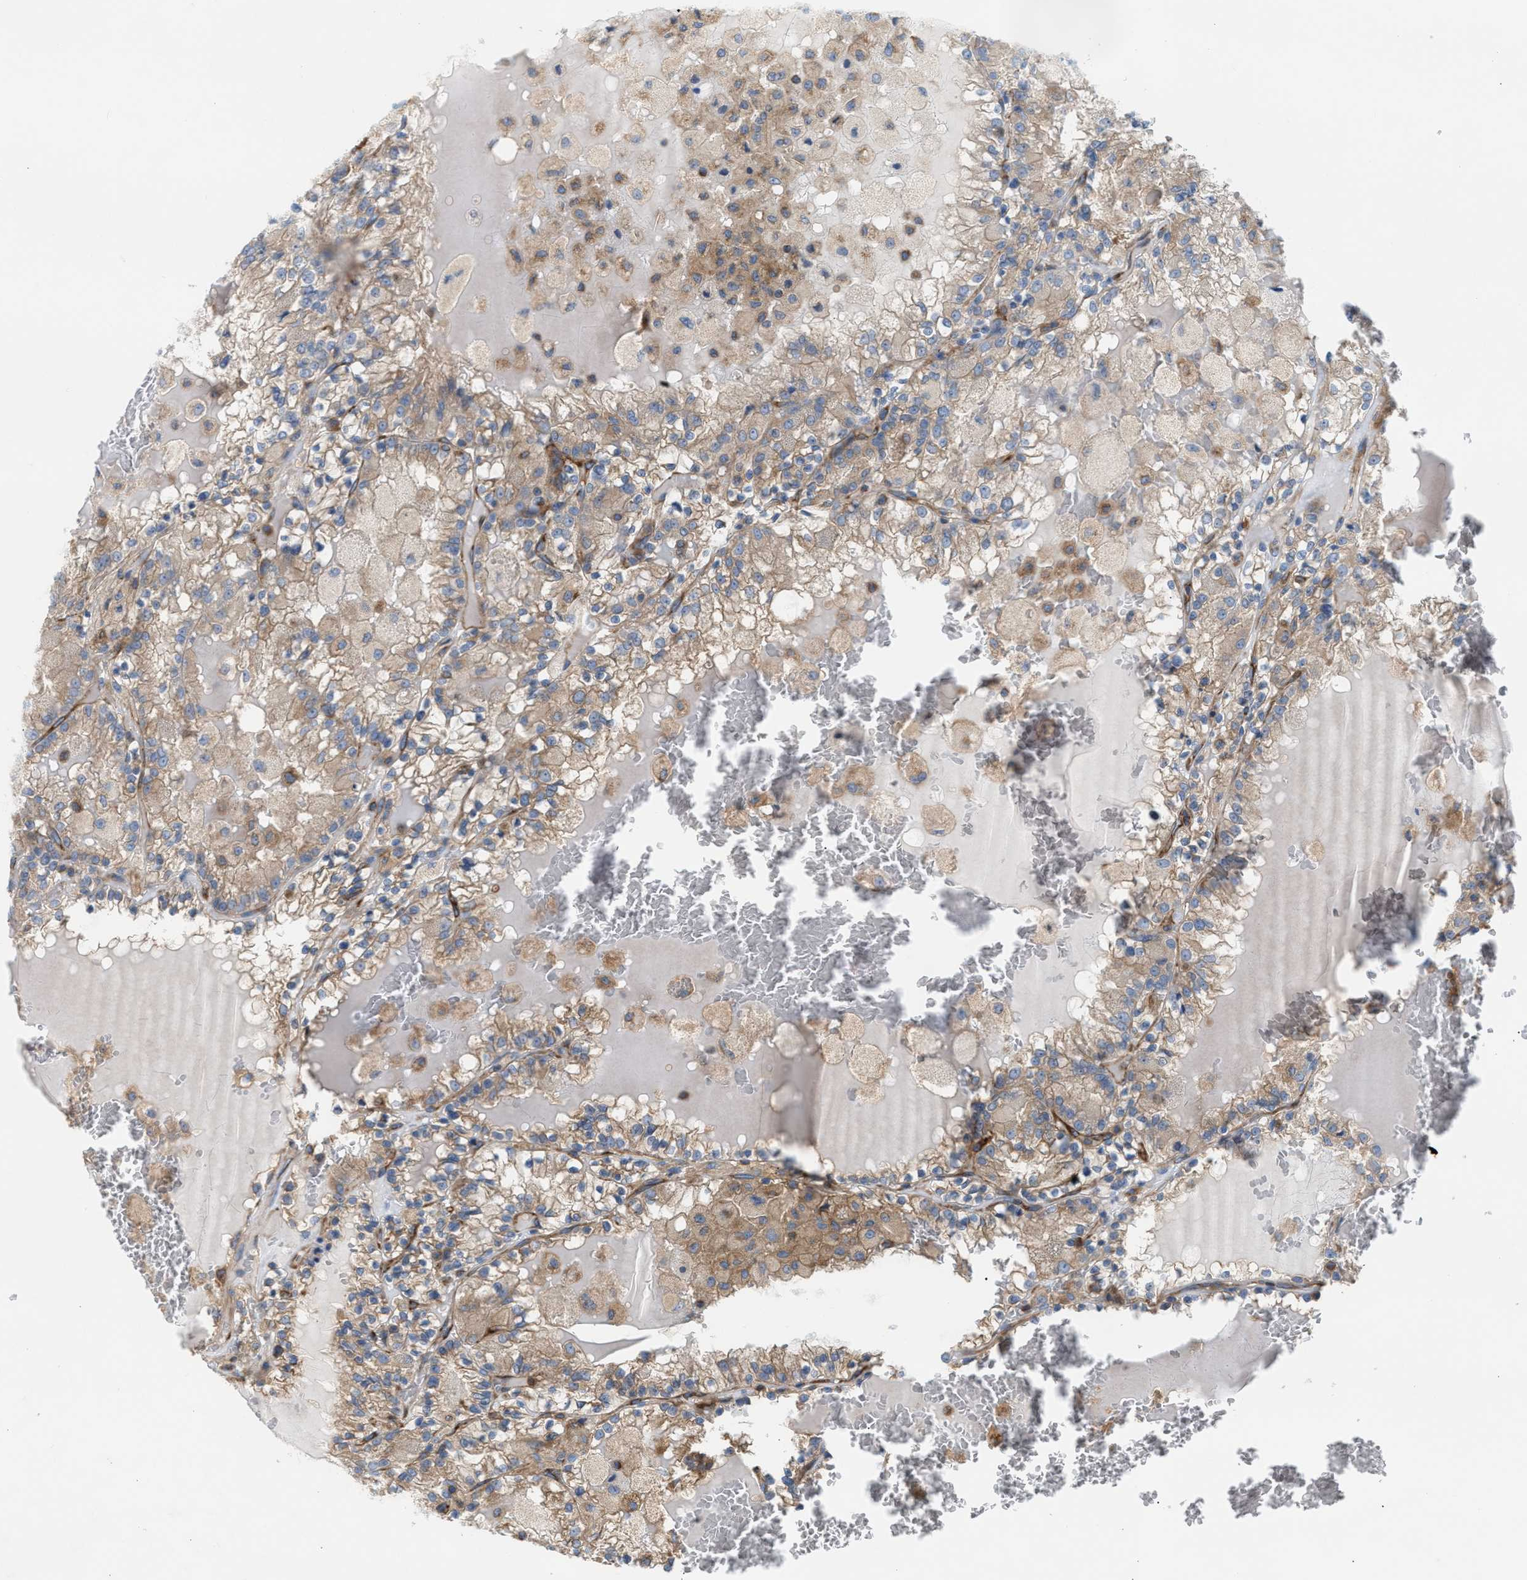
{"staining": {"intensity": "weak", "quantity": ">75%", "location": "cytoplasmic/membranous"}, "tissue": "renal cancer", "cell_type": "Tumor cells", "image_type": "cancer", "snomed": [{"axis": "morphology", "description": "Adenocarcinoma, NOS"}, {"axis": "topography", "description": "Kidney"}], "caption": "An image showing weak cytoplasmic/membranous expression in about >75% of tumor cells in adenocarcinoma (renal), as visualized by brown immunohistochemical staining.", "gene": "TBC1D15", "patient": {"sex": "female", "age": 56}}